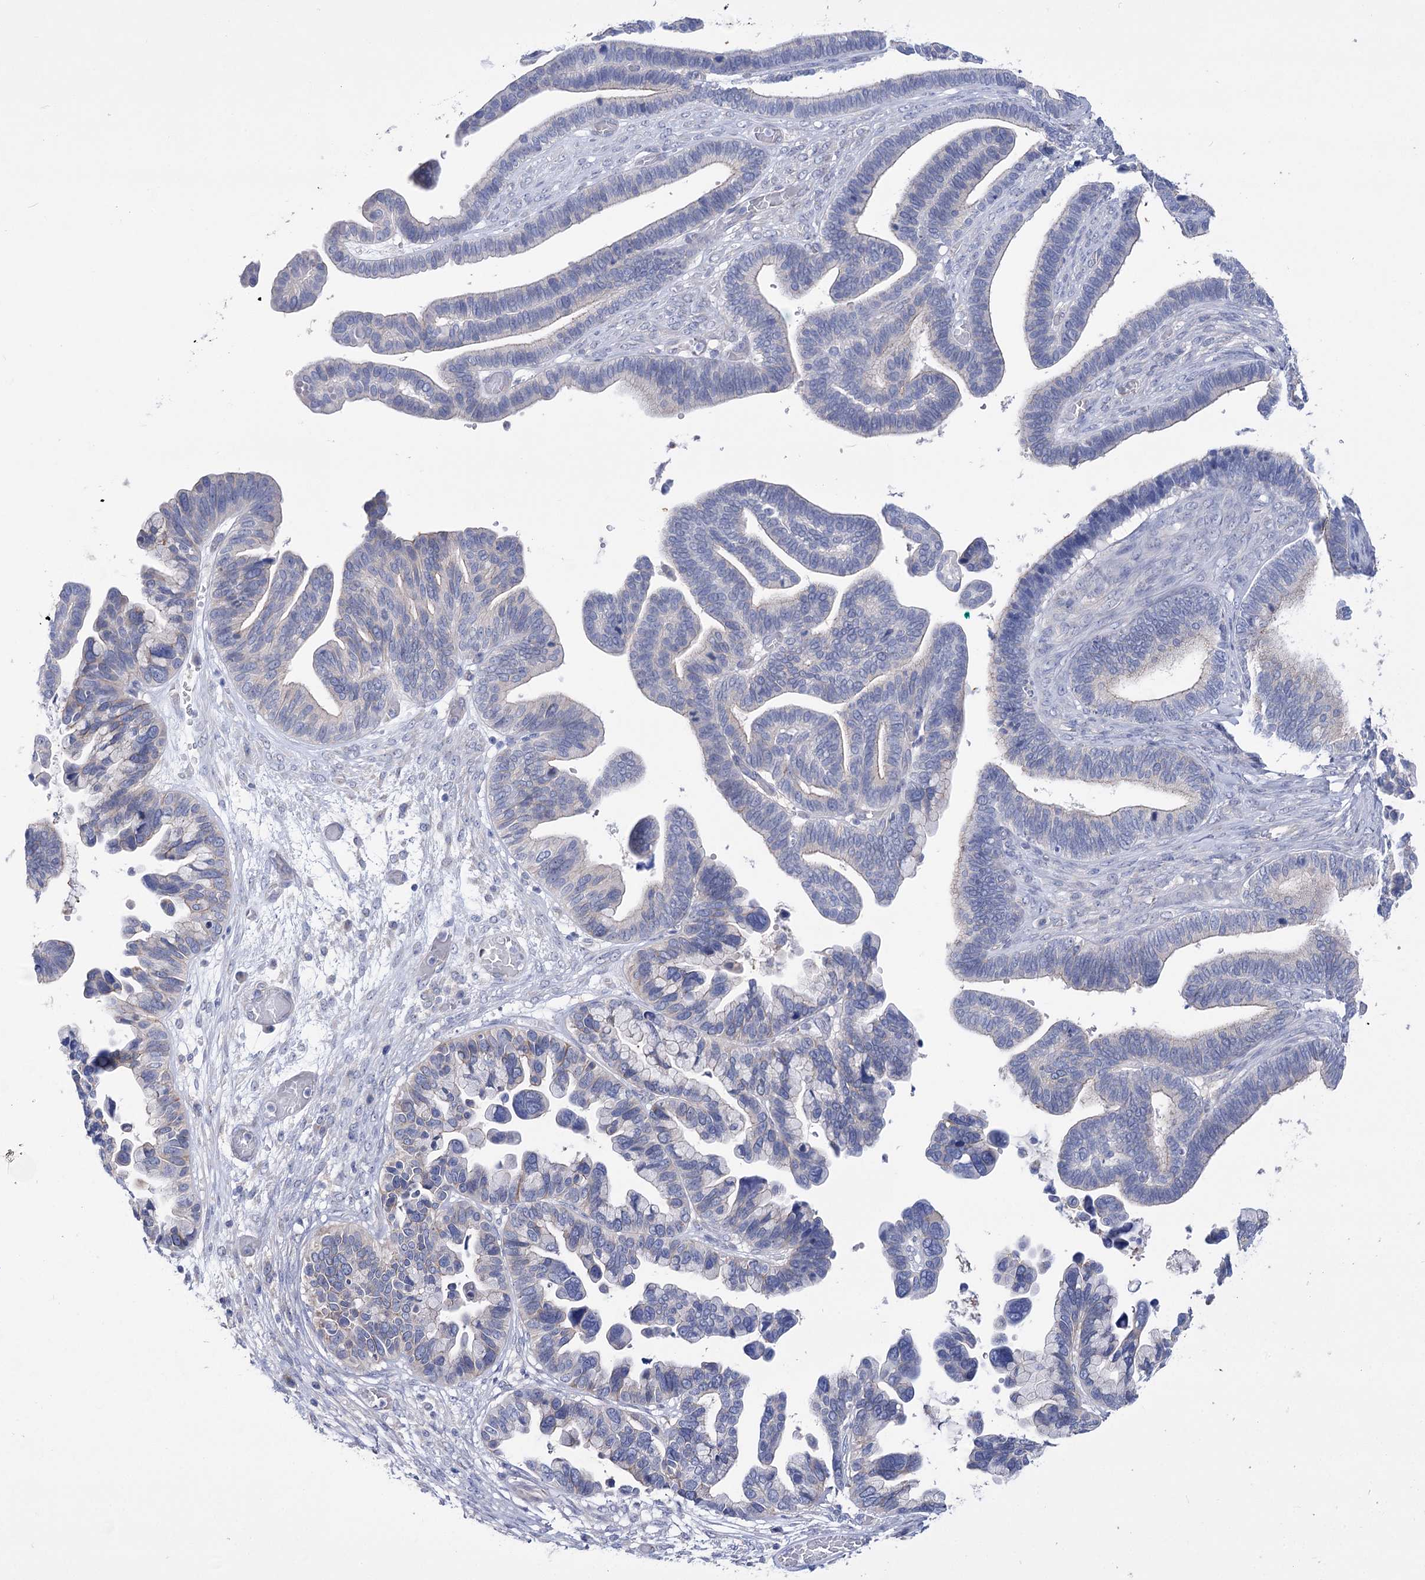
{"staining": {"intensity": "negative", "quantity": "none", "location": "none"}, "tissue": "ovarian cancer", "cell_type": "Tumor cells", "image_type": "cancer", "snomed": [{"axis": "morphology", "description": "Cystadenocarcinoma, serous, NOS"}, {"axis": "topography", "description": "Ovary"}], "caption": "The micrograph displays no staining of tumor cells in ovarian serous cystadenocarcinoma.", "gene": "LRRC34", "patient": {"sex": "female", "age": 56}}